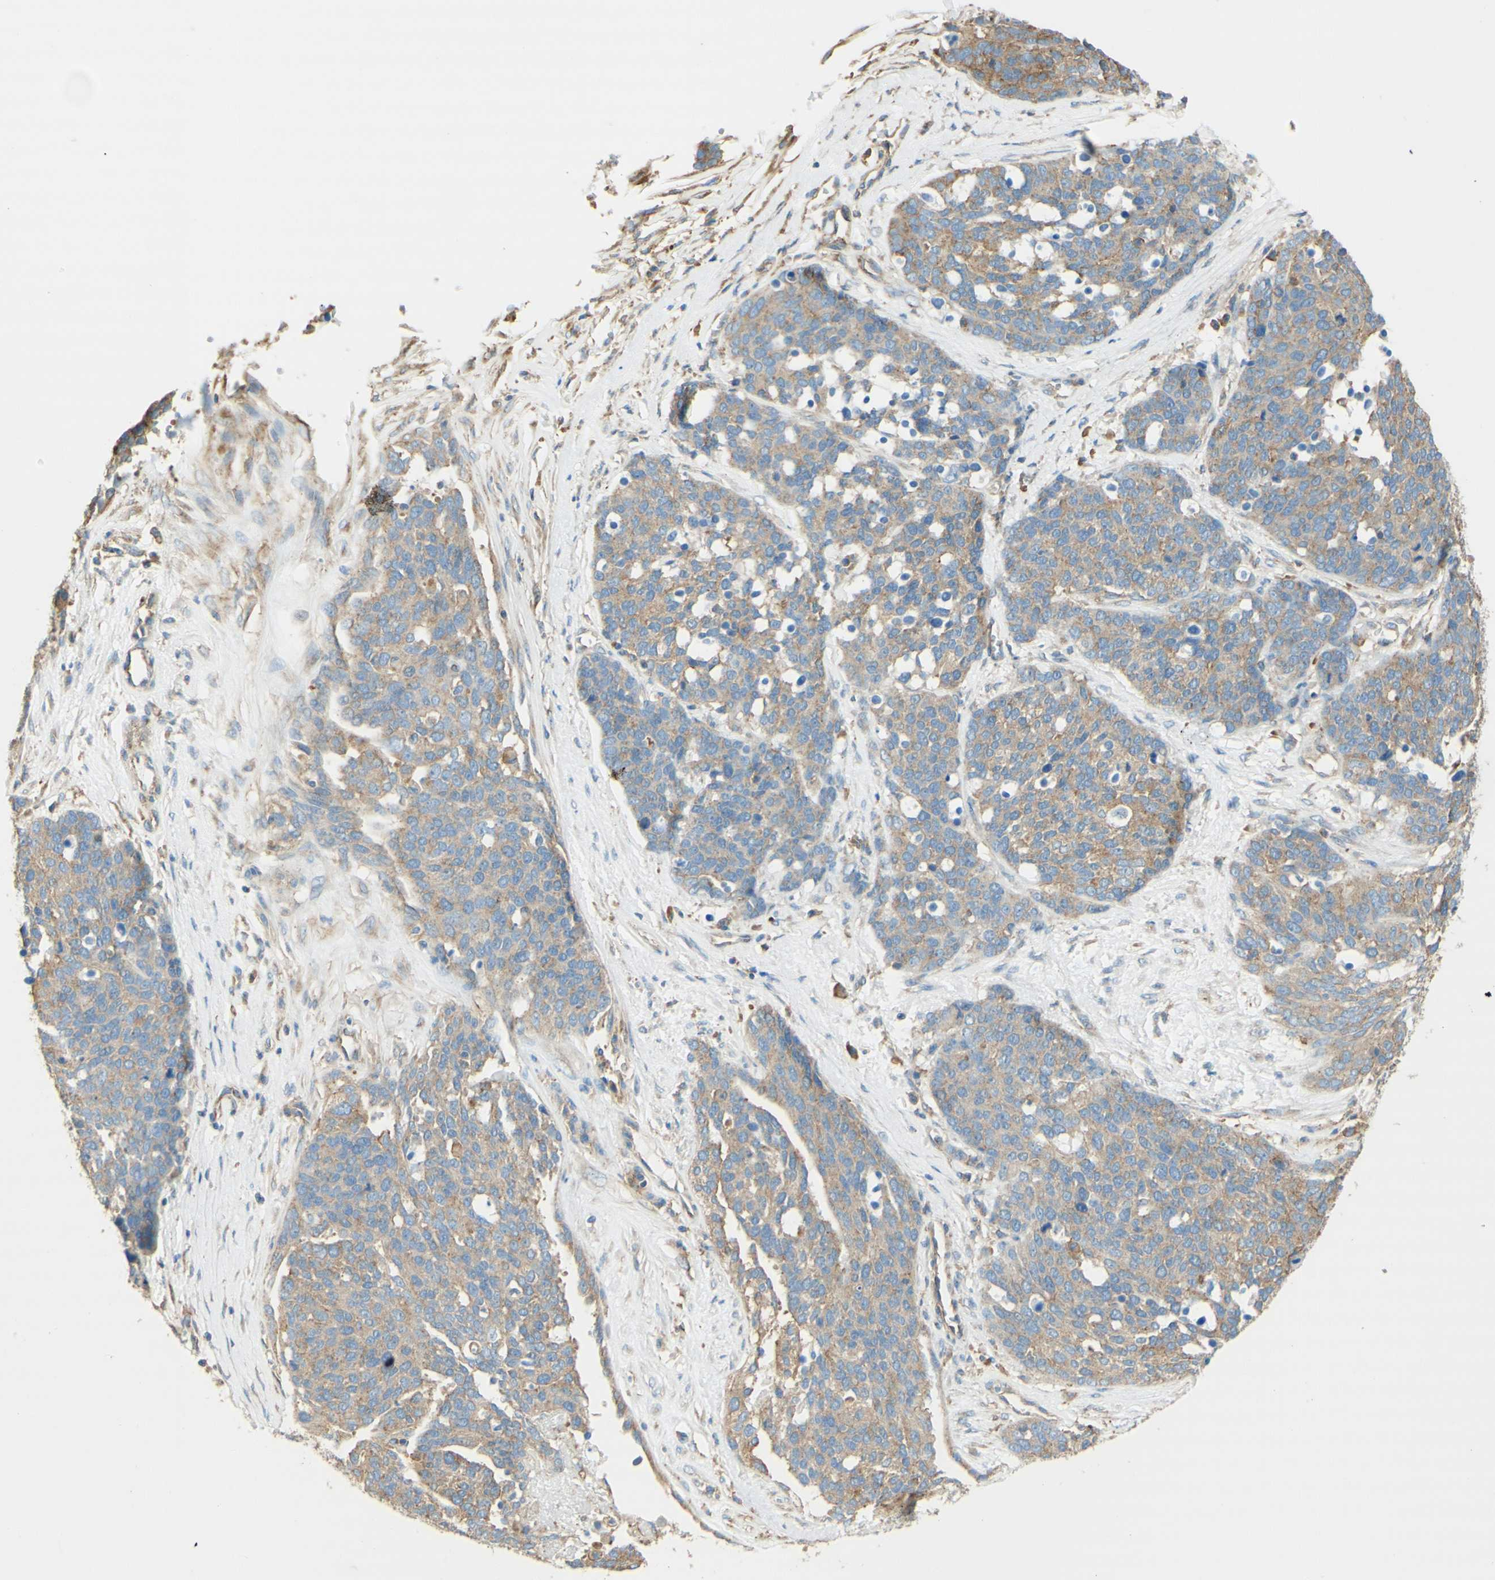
{"staining": {"intensity": "weak", "quantity": "25%-75%", "location": "cytoplasmic/membranous"}, "tissue": "ovarian cancer", "cell_type": "Tumor cells", "image_type": "cancer", "snomed": [{"axis": "morphology", "description": "Cystadenocarcinoma, serous, NOS"}, {"axis": "topography", "description": "Ovary"}], "caption": "IHC (DAB) staining of human ovarian cancer (serous cystadenocarcinoma) demonstrates weak cytoplasmic/membranous protein positivity in approximately 25%-75% of tumor cells. (Stains: DAB (3,3'-diaminobenzidine) in brown, nuclei in blue, Microscopy: brightfield microscopy at high magnification).", "gene": "CLTC", "patient": {"sex": "female", "age": 44}}